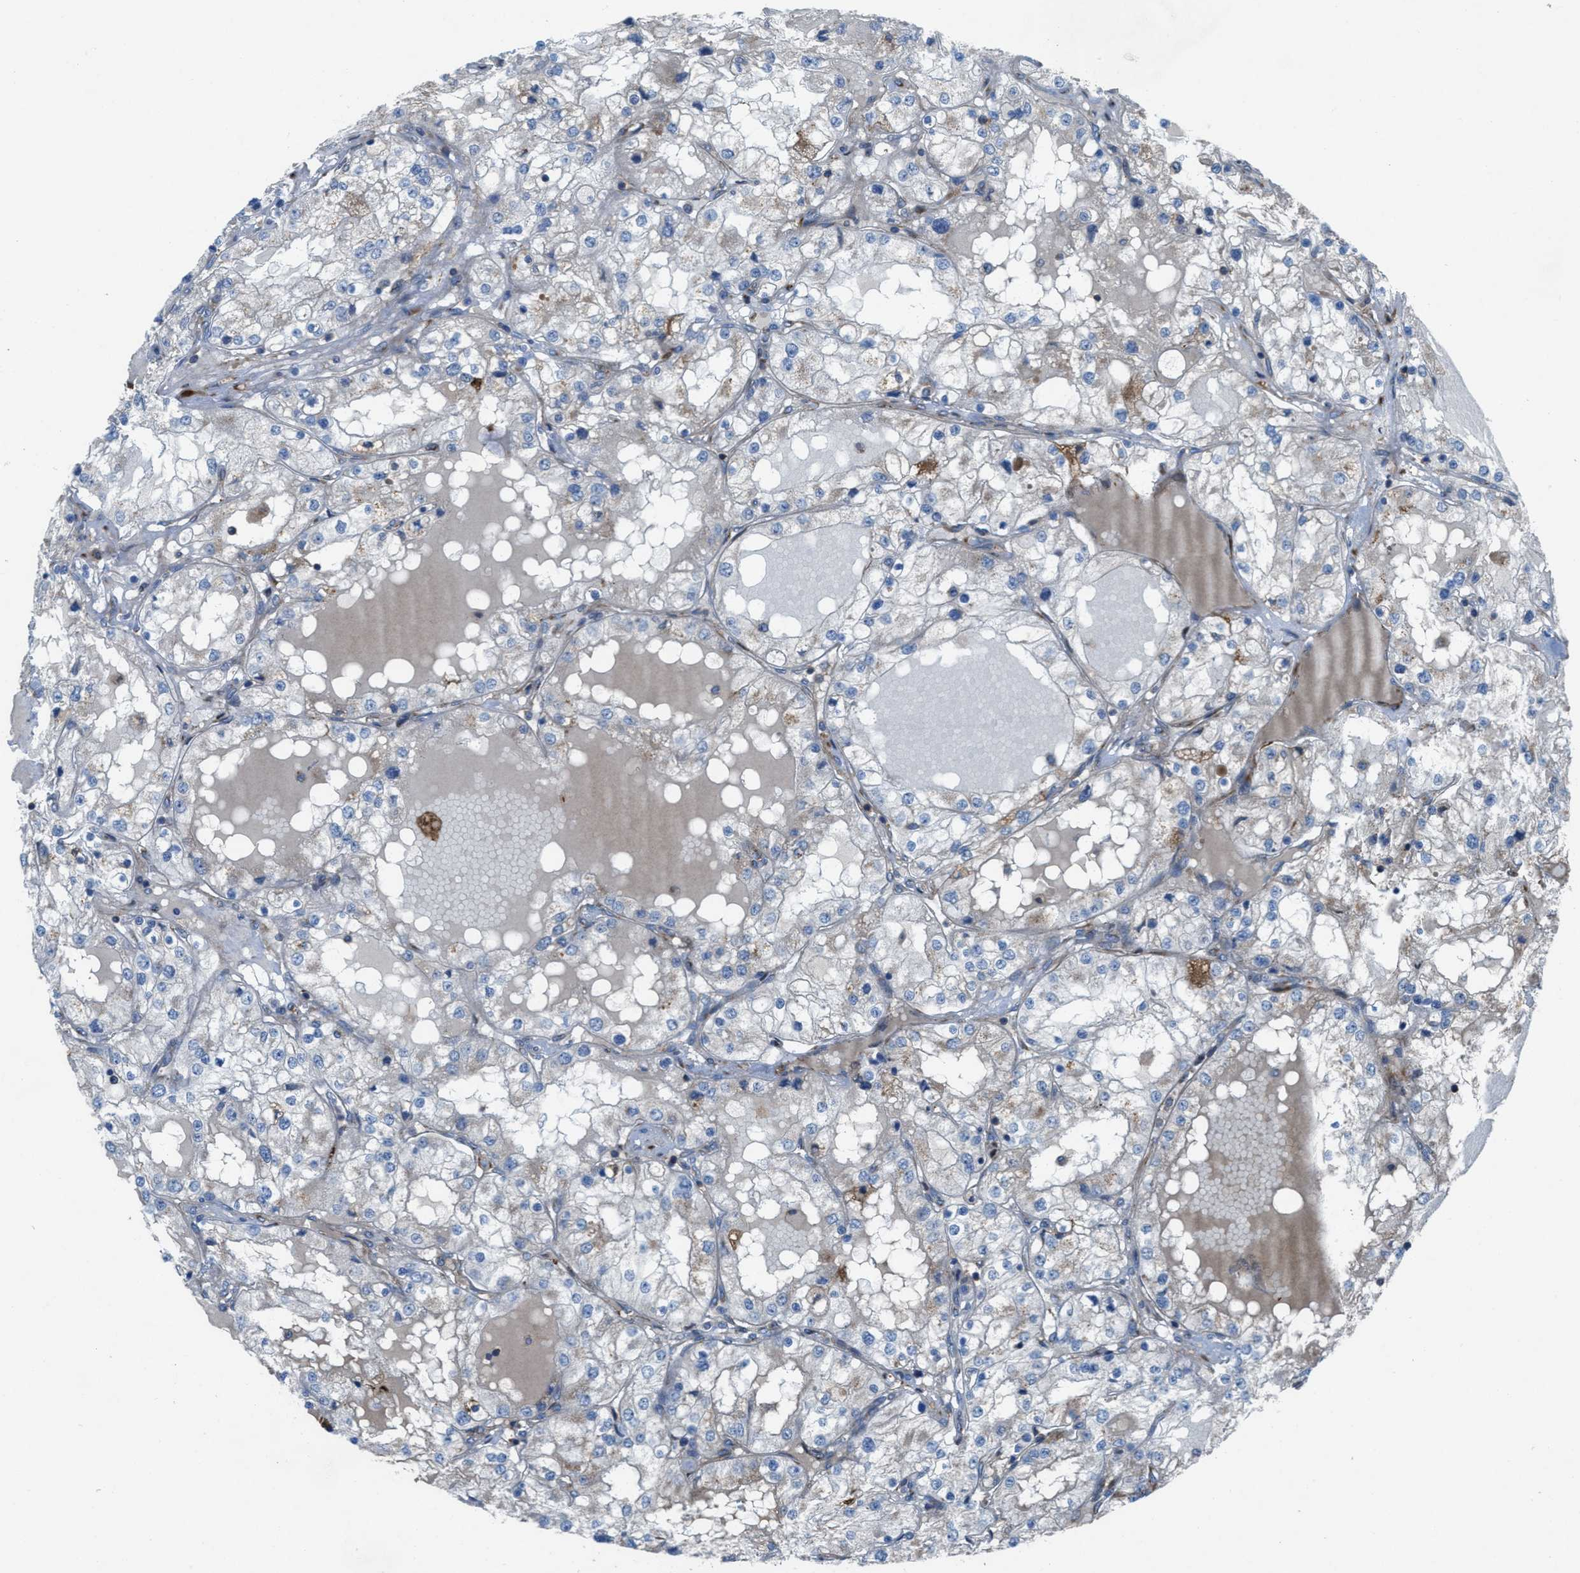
{"staining": {"intensity": "negative", "quantity": "none", "location": "none"}, "tissue": "renal cancer", "cell_type": "Tumor cells", "image_type": "cancer", "snomed": [{"axis": "morphology", "description": "Inflammation, NOS"}, {"axis": "morphology", "description": "Adenocarcinoma, NOS"}, {"axis": "topography", "description": "Kidney"}], "caption": "Renal adenocarcinoma was stained to show a protein in brown. There is no significant expression in tumor cells.", "gene": "SLC6A9", "patient": {"sex": "male", "age": 68}}